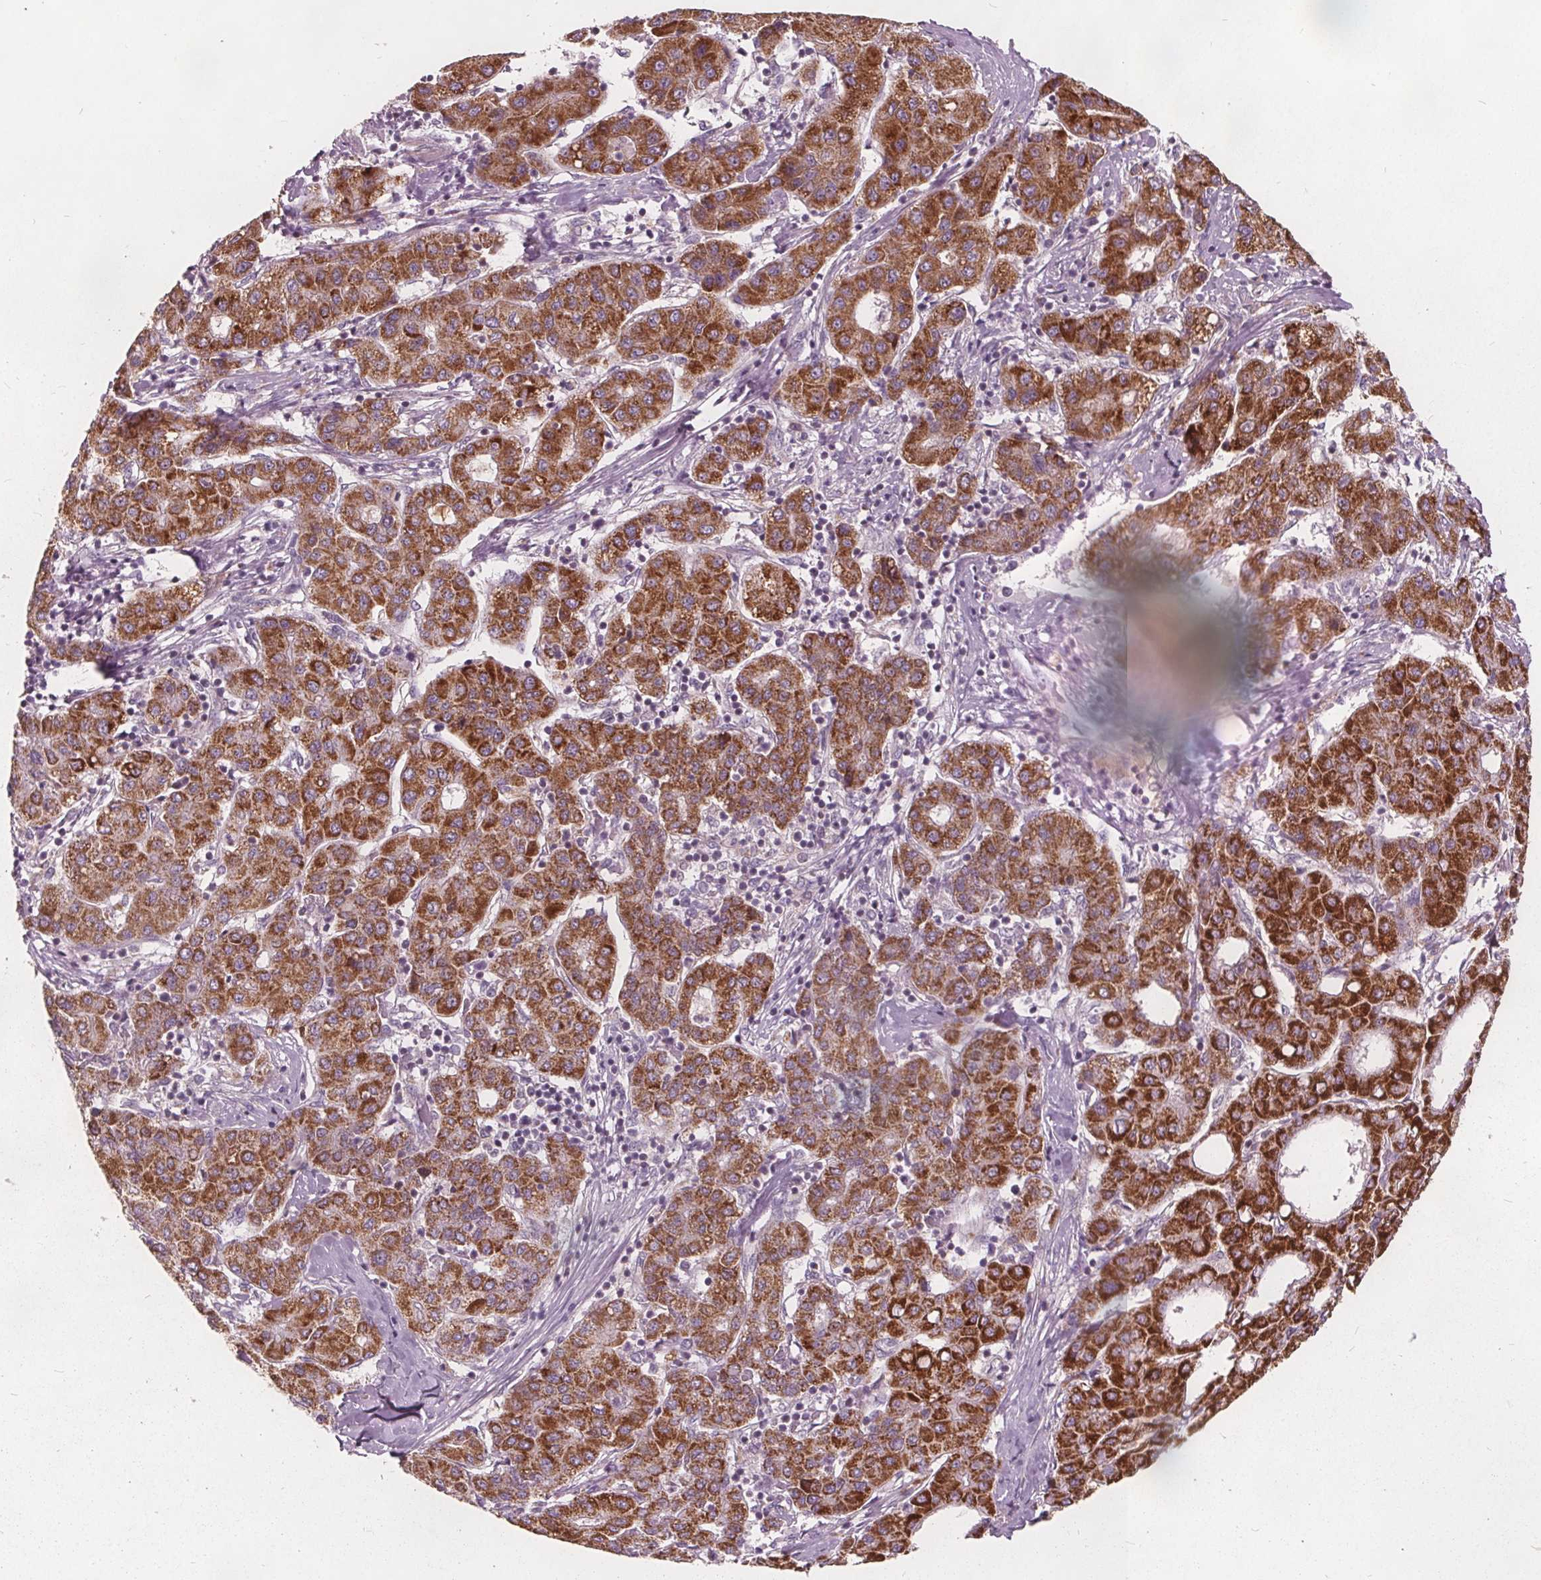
{"staining": {"intensity": "strong", "quantity": ">75%", "location": "cytoplasmic/membranous"}, "tissue": "liver cancer", "cell_type": "Tumor cells", "image_type": "cancer", "snomed": [{"axis": "morphology", "description": "Carcinoma, Hepatocellular, NOS"}, {"axis": "topography", "description": "Liver"}], "caption": "Hepatocellular carcinoma (liver) stained with a protein marker exhibits strong staining in tumor cells.", "gene": "ECI2", "patient": {"sex": "male", "age": 65}}